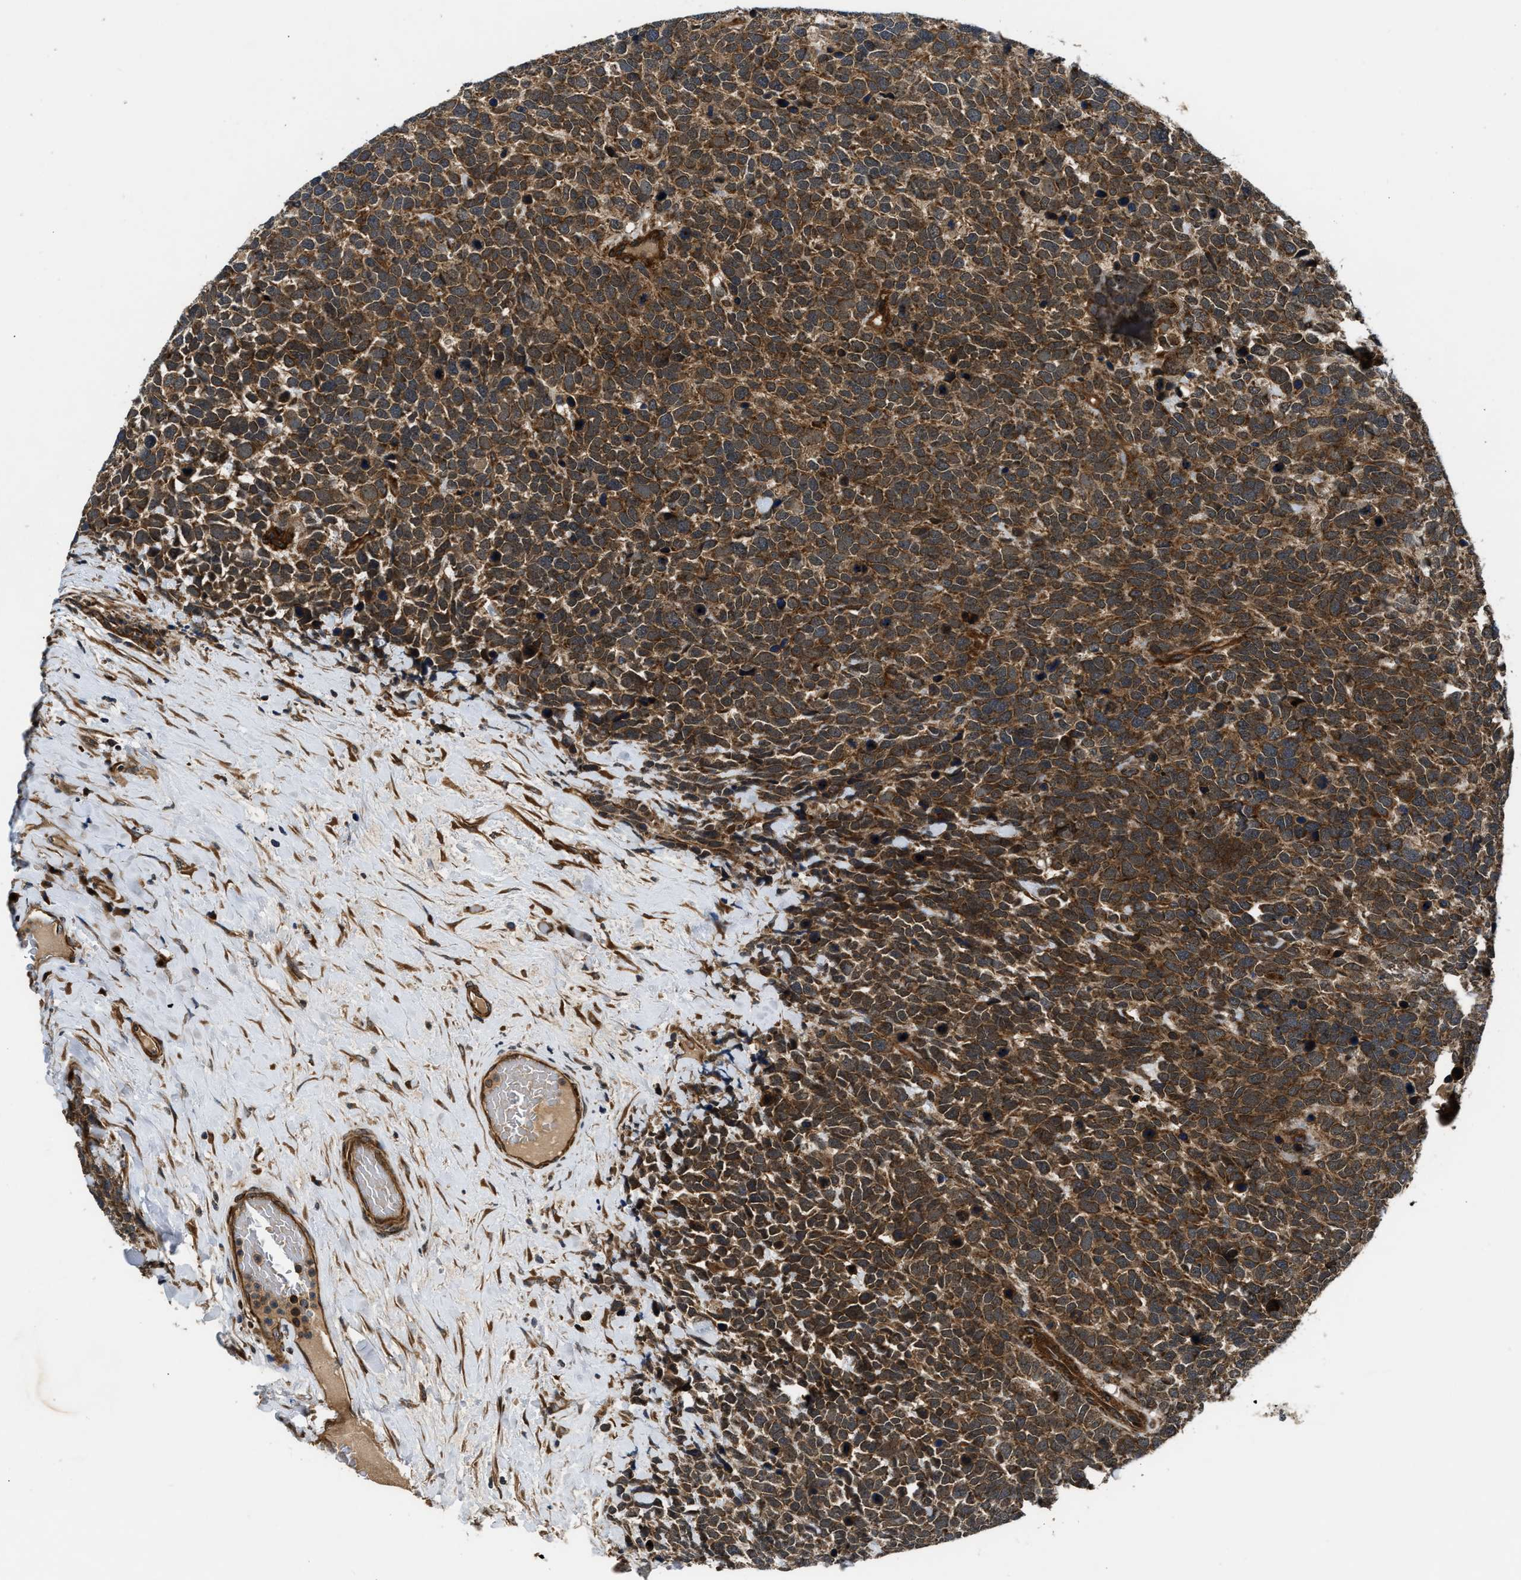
{"staining": {"intensity": "strong", "quantity": ">75%", "location": "cytoplasmic/membranous"}, "tissue": "urothelial cancer", "cell_type": "Tumor cells", "image_type": "cancer", "snomed": [{"axis": "morphology", "description": "Urothelial carcinoma, High grade"}, {"axis": "topography", "description": "Urinary bladder"}], "caption": "Human urothelial carcinoma (high-grade) stained with a brown dye displays strong cytoplasmic/membranous positive positivity in approximately >75% of tumor cells.", "gene": "PNPLA8", "patient": {"sex": "female", "age": 82}}